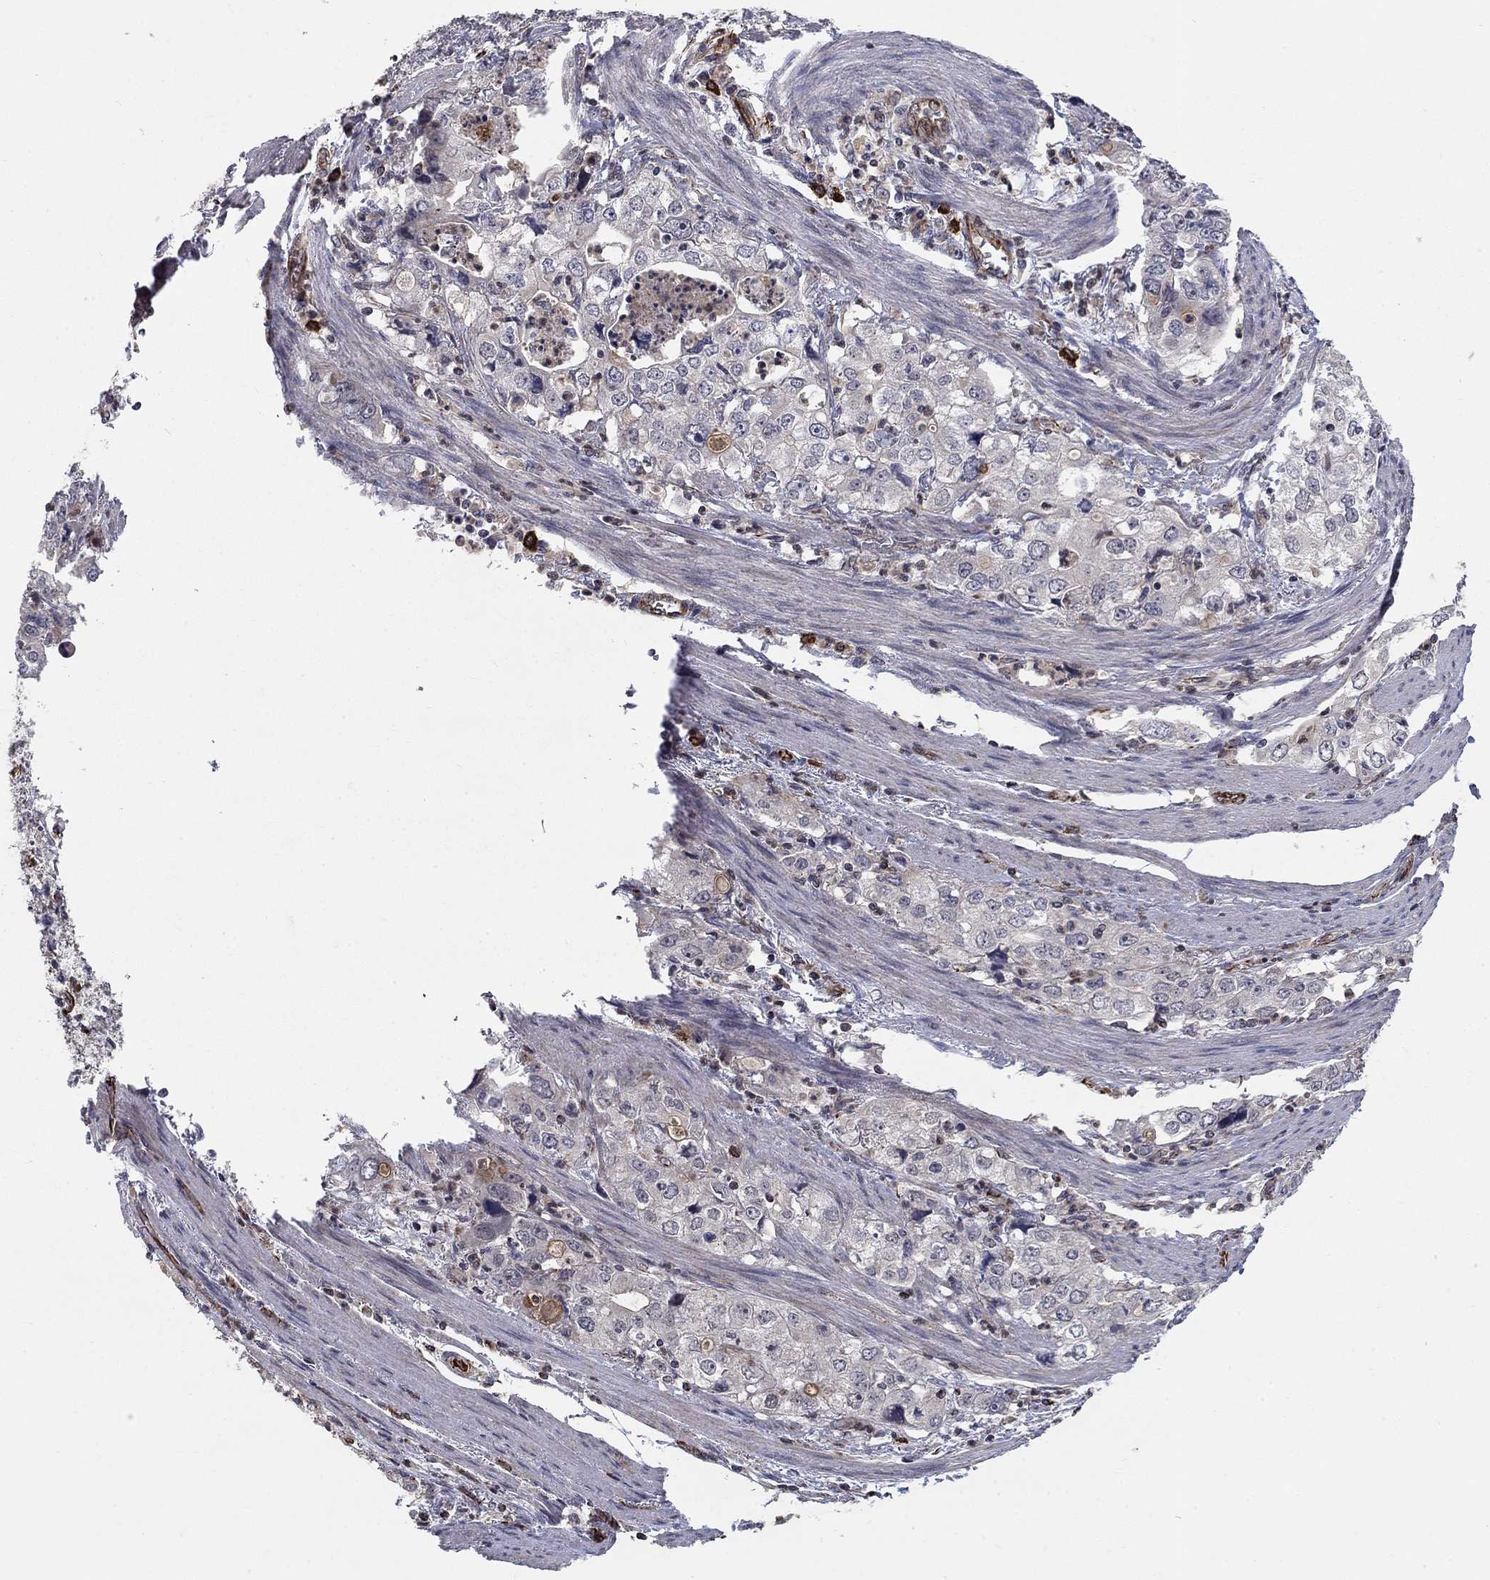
{"staining": {"intensity": "negative", "quantity": "none", "location": "none"}, "tissue": "stomach cancer", "cell_type": "Tumor cells", "image_type": "cancer", "snomed": [{"axis": "morphology", "description": "Adenocarcinoma, NOS"}, {"axis": "topography", "description": "Stomach, upper"}], "caption": "High power microscopy histopathology image of an immunohistochemistry image of stomach adenocarcinoma, revealing no significant staining in tumor cells.", "gene": "MSRA", "patient": {"sex": "male", "age": 75}}